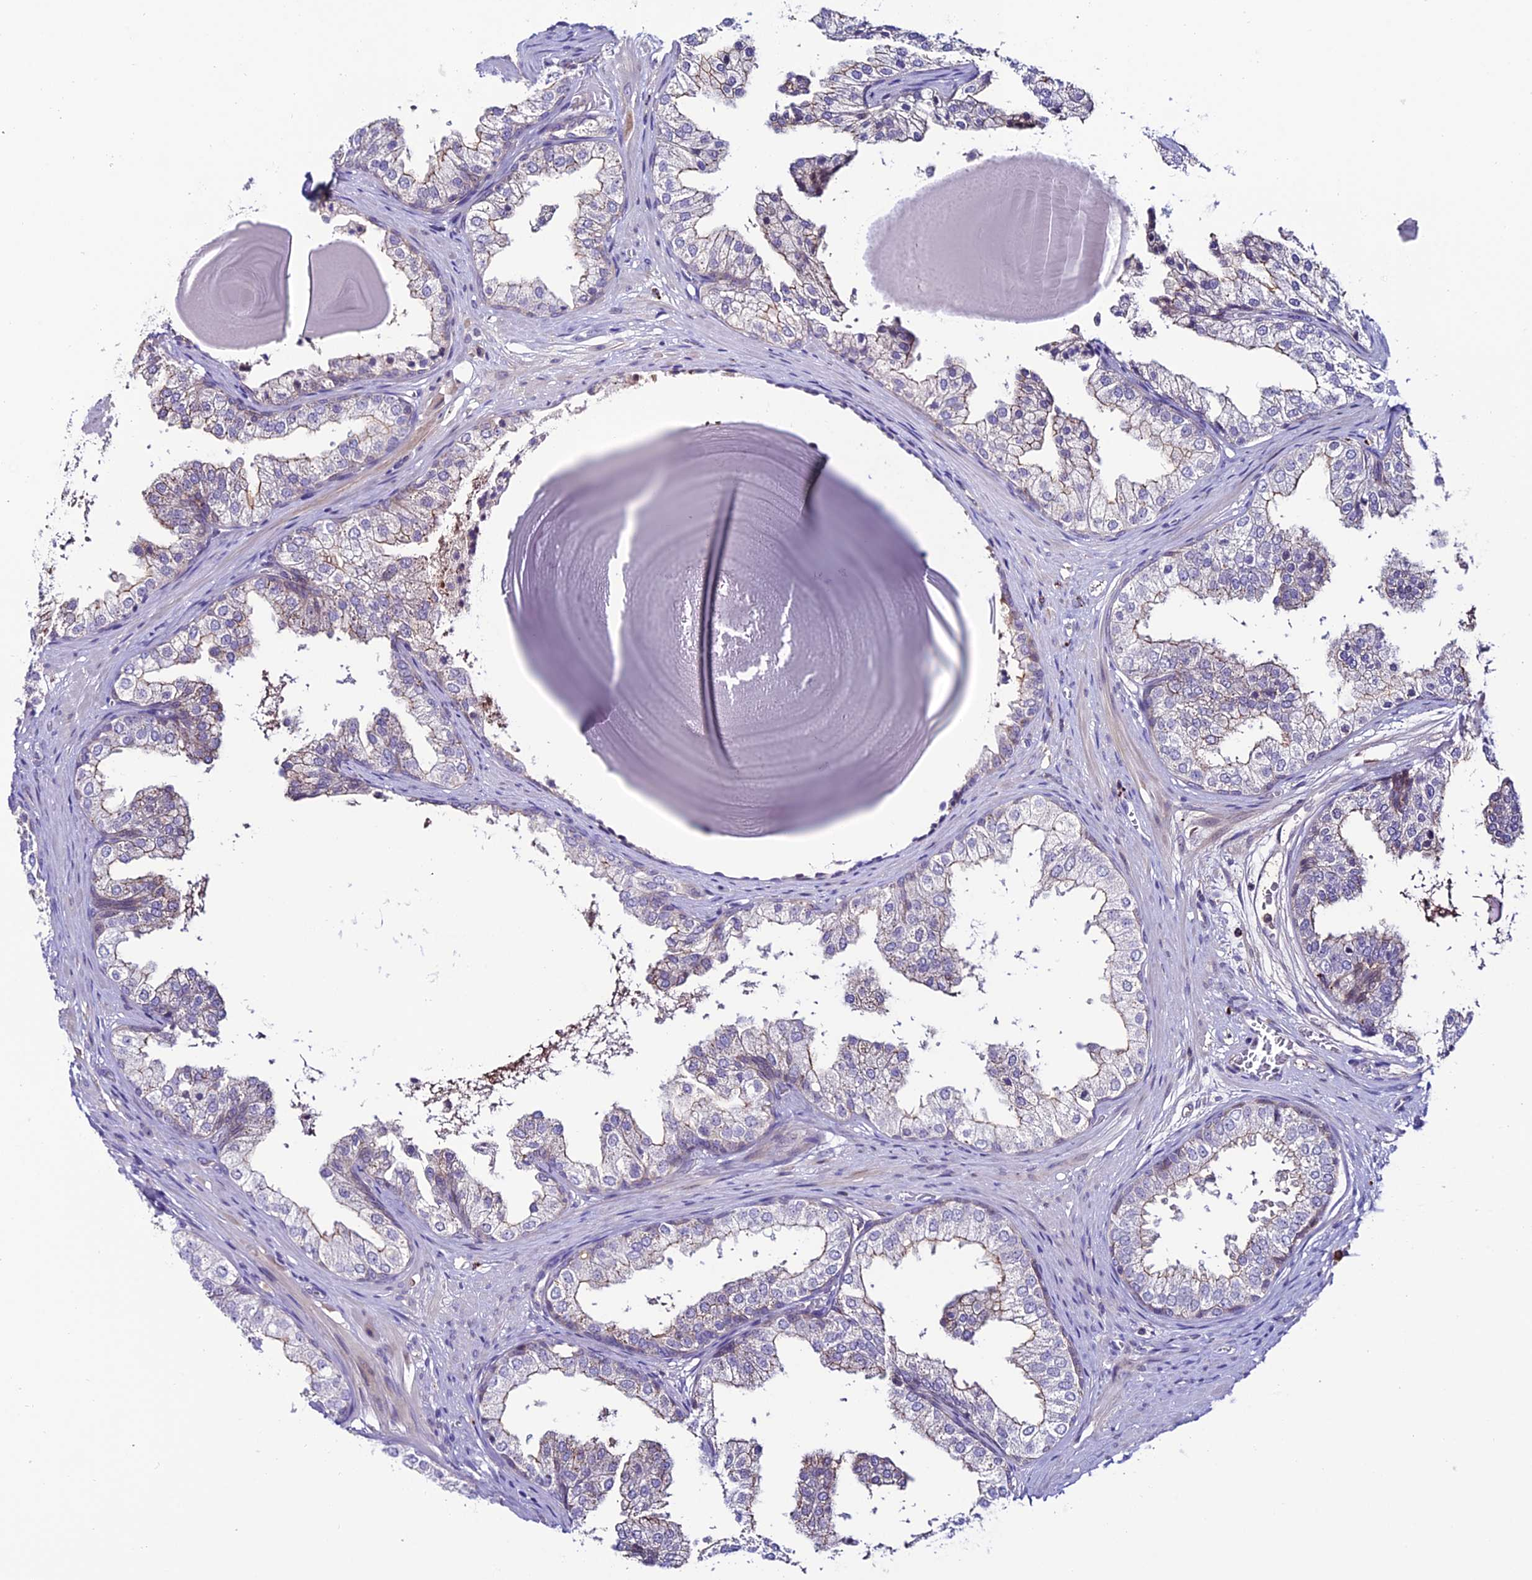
{"staining": {"intensity": "weak", "quantity": "<25%", "location": "cytoplasmic/membranous"}, "tissue": "prostate", "cell_type": "Glandular cells", "image_type": "normal", "snomed": [{"axis": "morphology", "description": "Normal tissue, NOS"}, {"axis": "topography", "description": "Prostate"}], "caption": "Glandular cells are negative for protein expression in unremarkable human prostate. Brightfield microscopy of immunohistochemistry stained with DAB (brown) and hematoxylin (blue), captured at high magnification.", "gene": "ARHGEF18", "patient": {"sex": "male", "age": 48}}